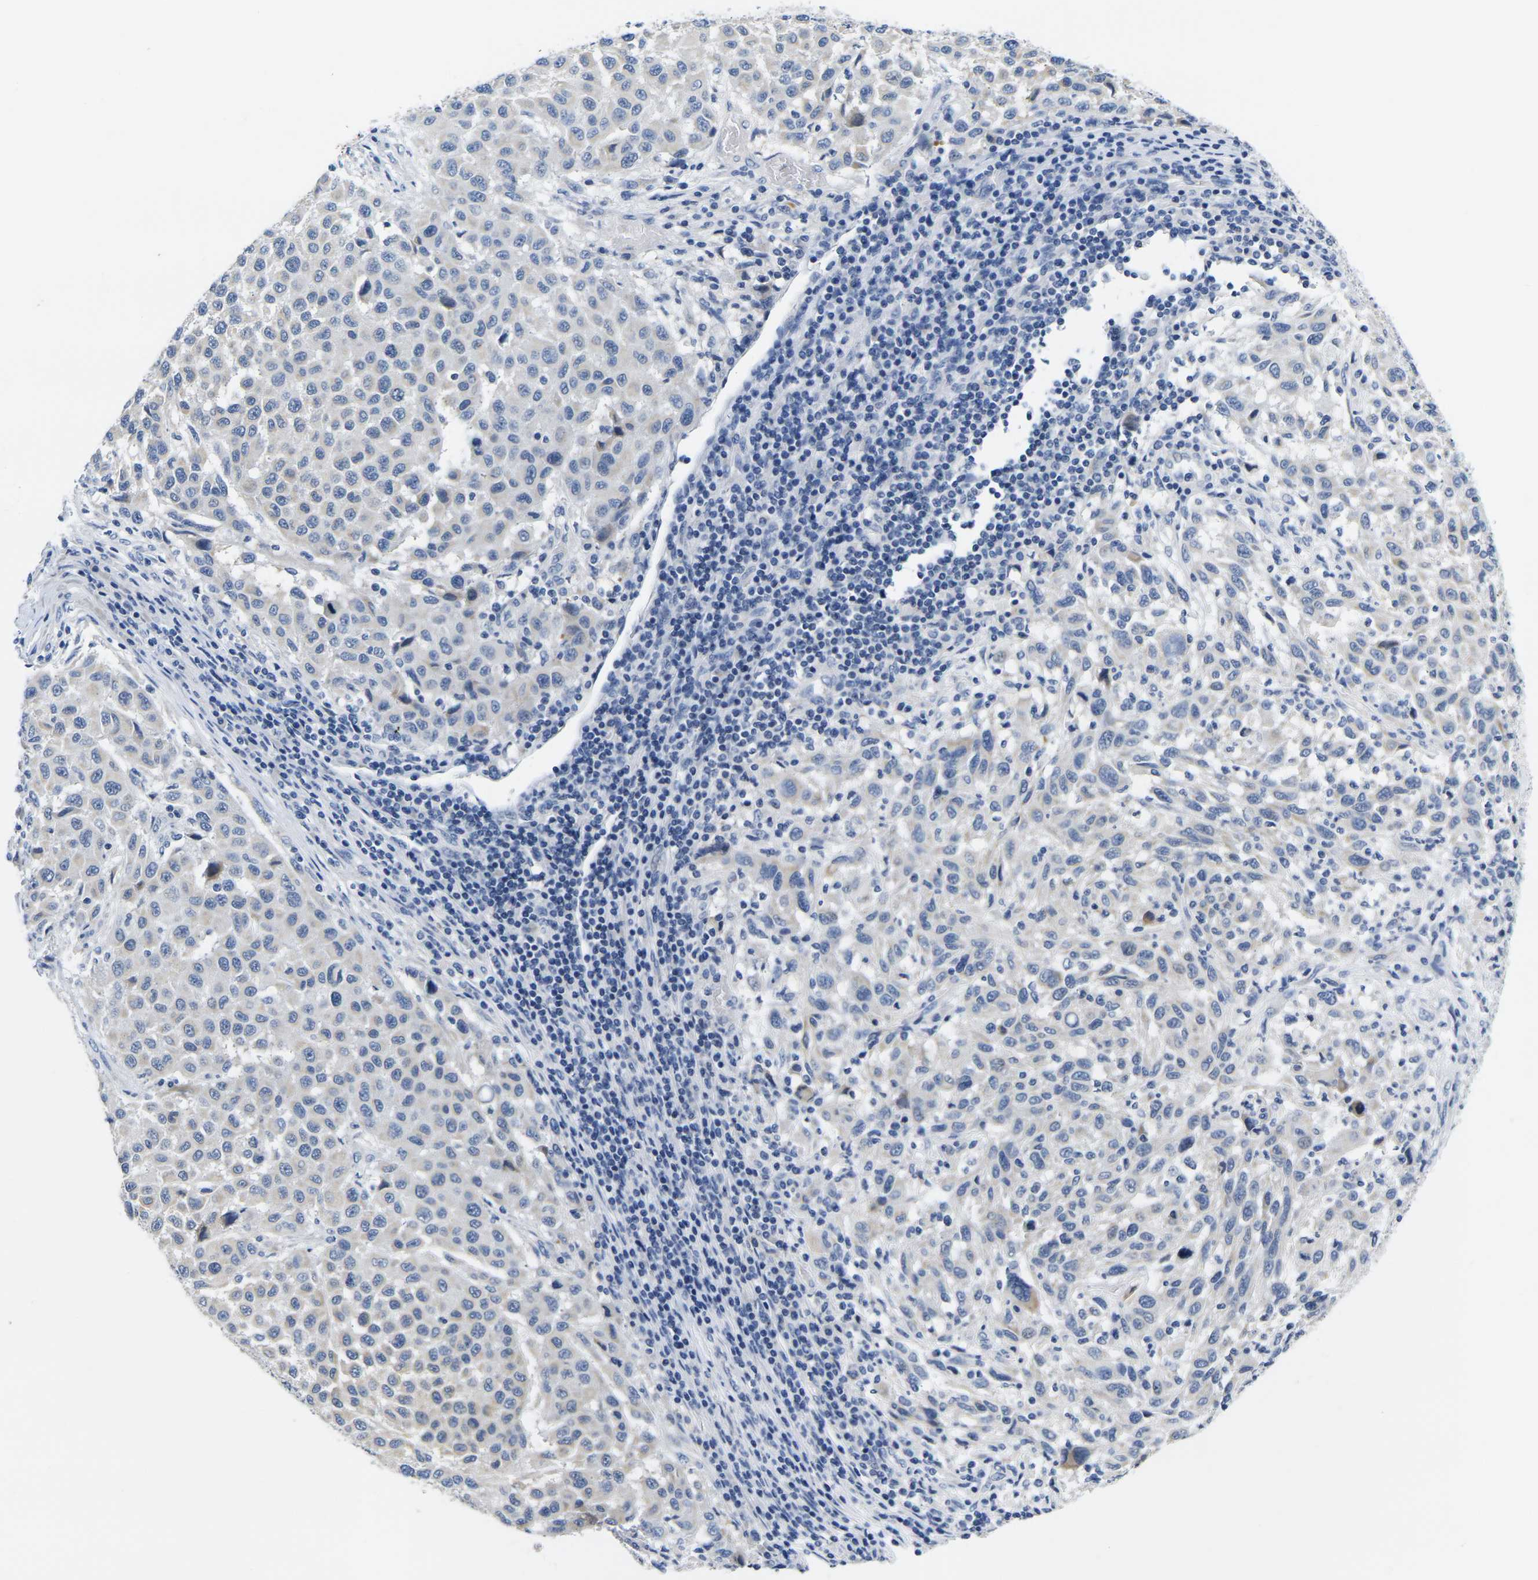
{"staining": {"intensity": "negative", "quantity": "none", "location": "none"}, "tissue": "melanoma", "cell_type": "Tumor cells", "image_type": "cancer", "snomed": [{"axis": "morphology", "description": "Malignant melanoma, Metastatic site"}, {"axis": "topography", "description": "Lymph node"}], "caption": "This is an IHC photomicrograph of human melanoma. There is no staining in tumor cells.", "gene": "NOCT", "patient": {"sex": "male", "age": 61}}